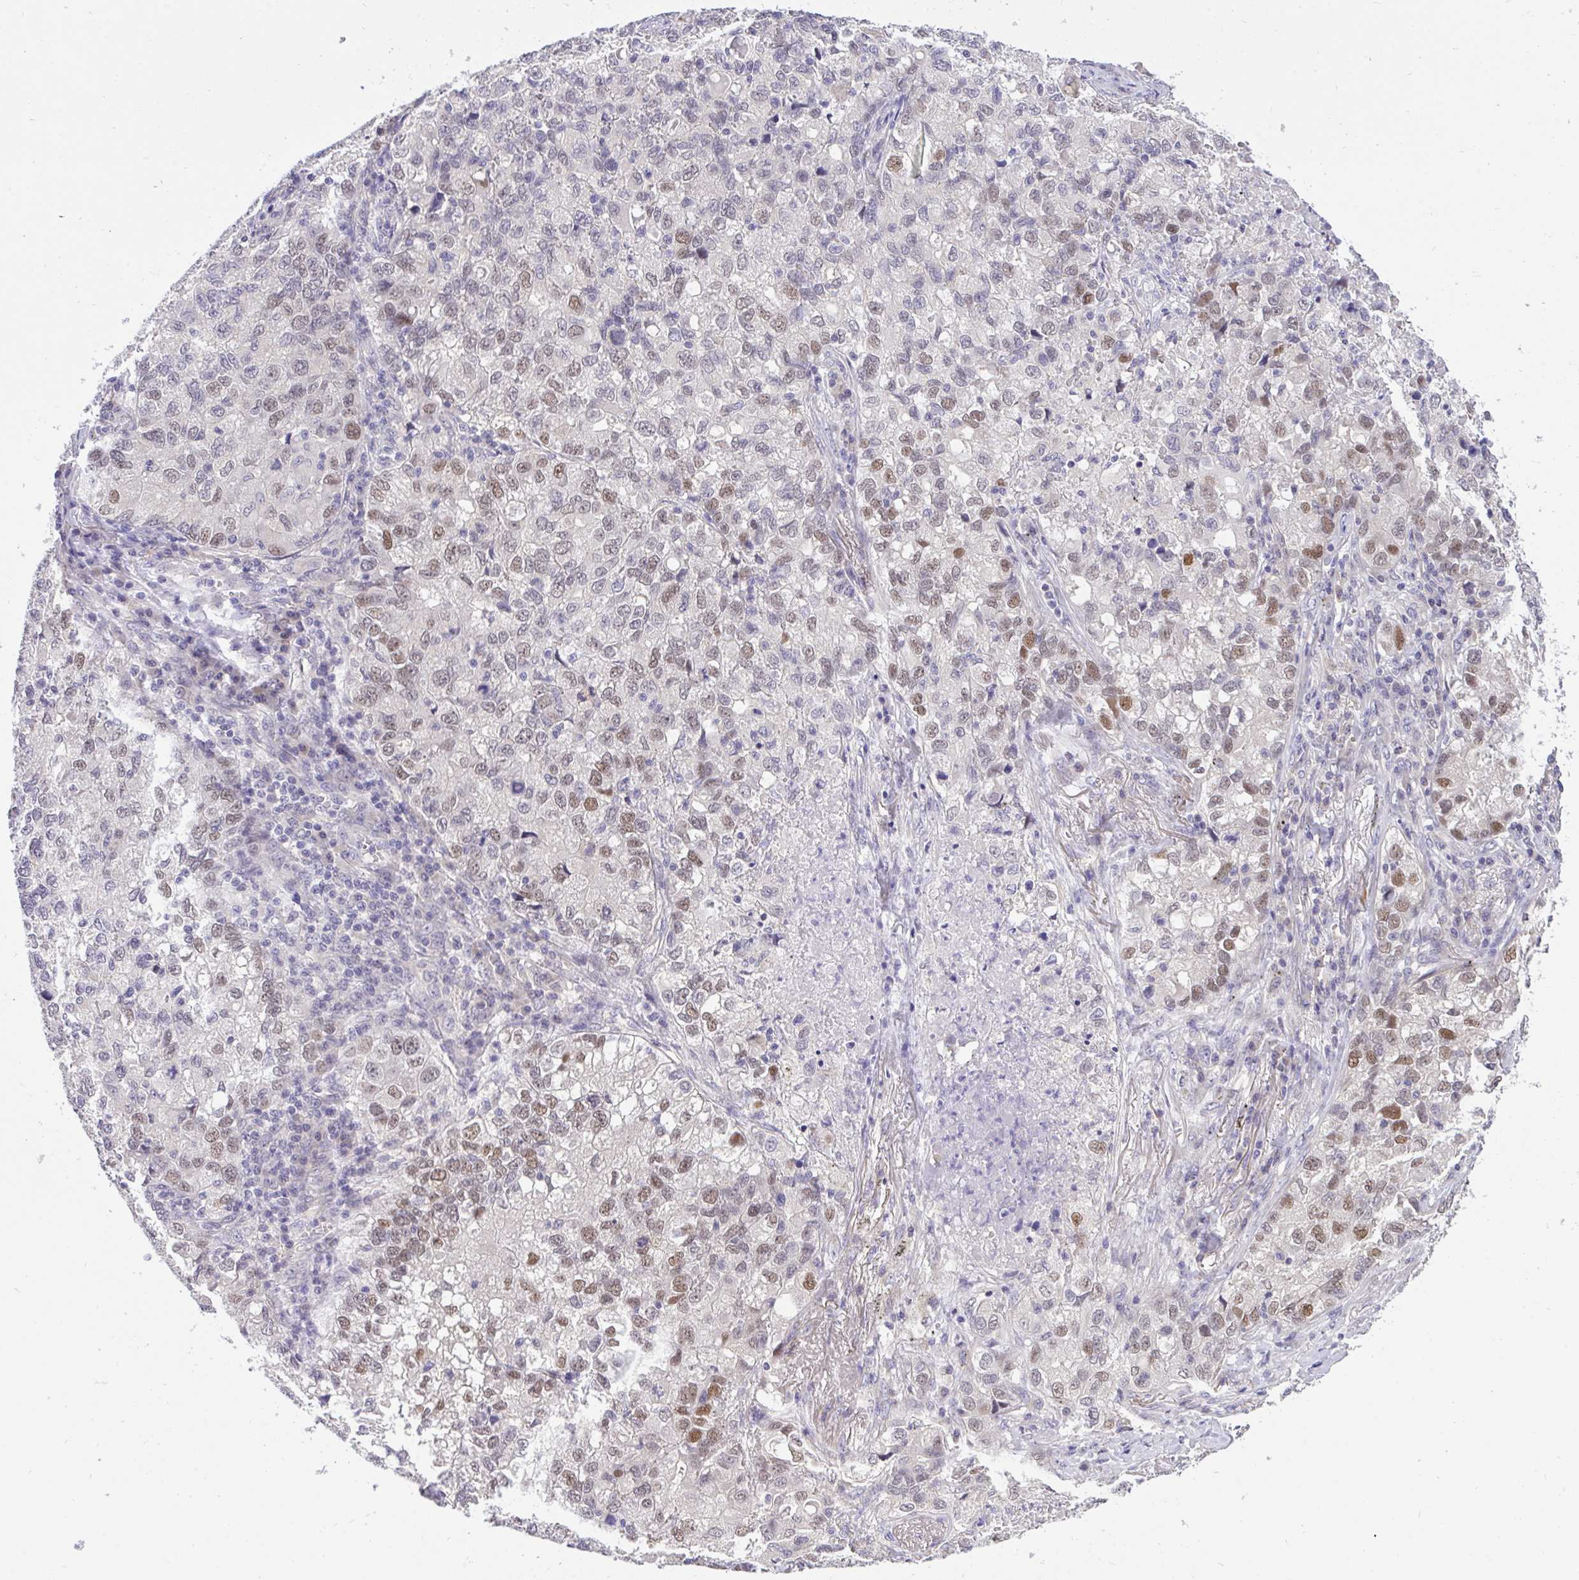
{"staining": {"intensity": "moderate", "quantity": "25%-75%", "location": "nuclear"}, "tissue": "lung cancer", "cell_type": "Tumor cells", "image_type": "cancer", "snomed": [{"axis": "morphology", "description": "Normal morphology"}, {"axis": "morphology", "description": "Adenocarcinoma, NOS"}, {"axis": "topography", "description": "Lymph node"}, {"axis": "topography", "description": "Lung"}], "caption": "A medium amount of moderate nuclear staining is present in approximately 25%-75% of tumor cells in adenocarcinoma (lung) tissue.", "gene": "C19orf54", "patient": {"sex": "female", "age": 51}}